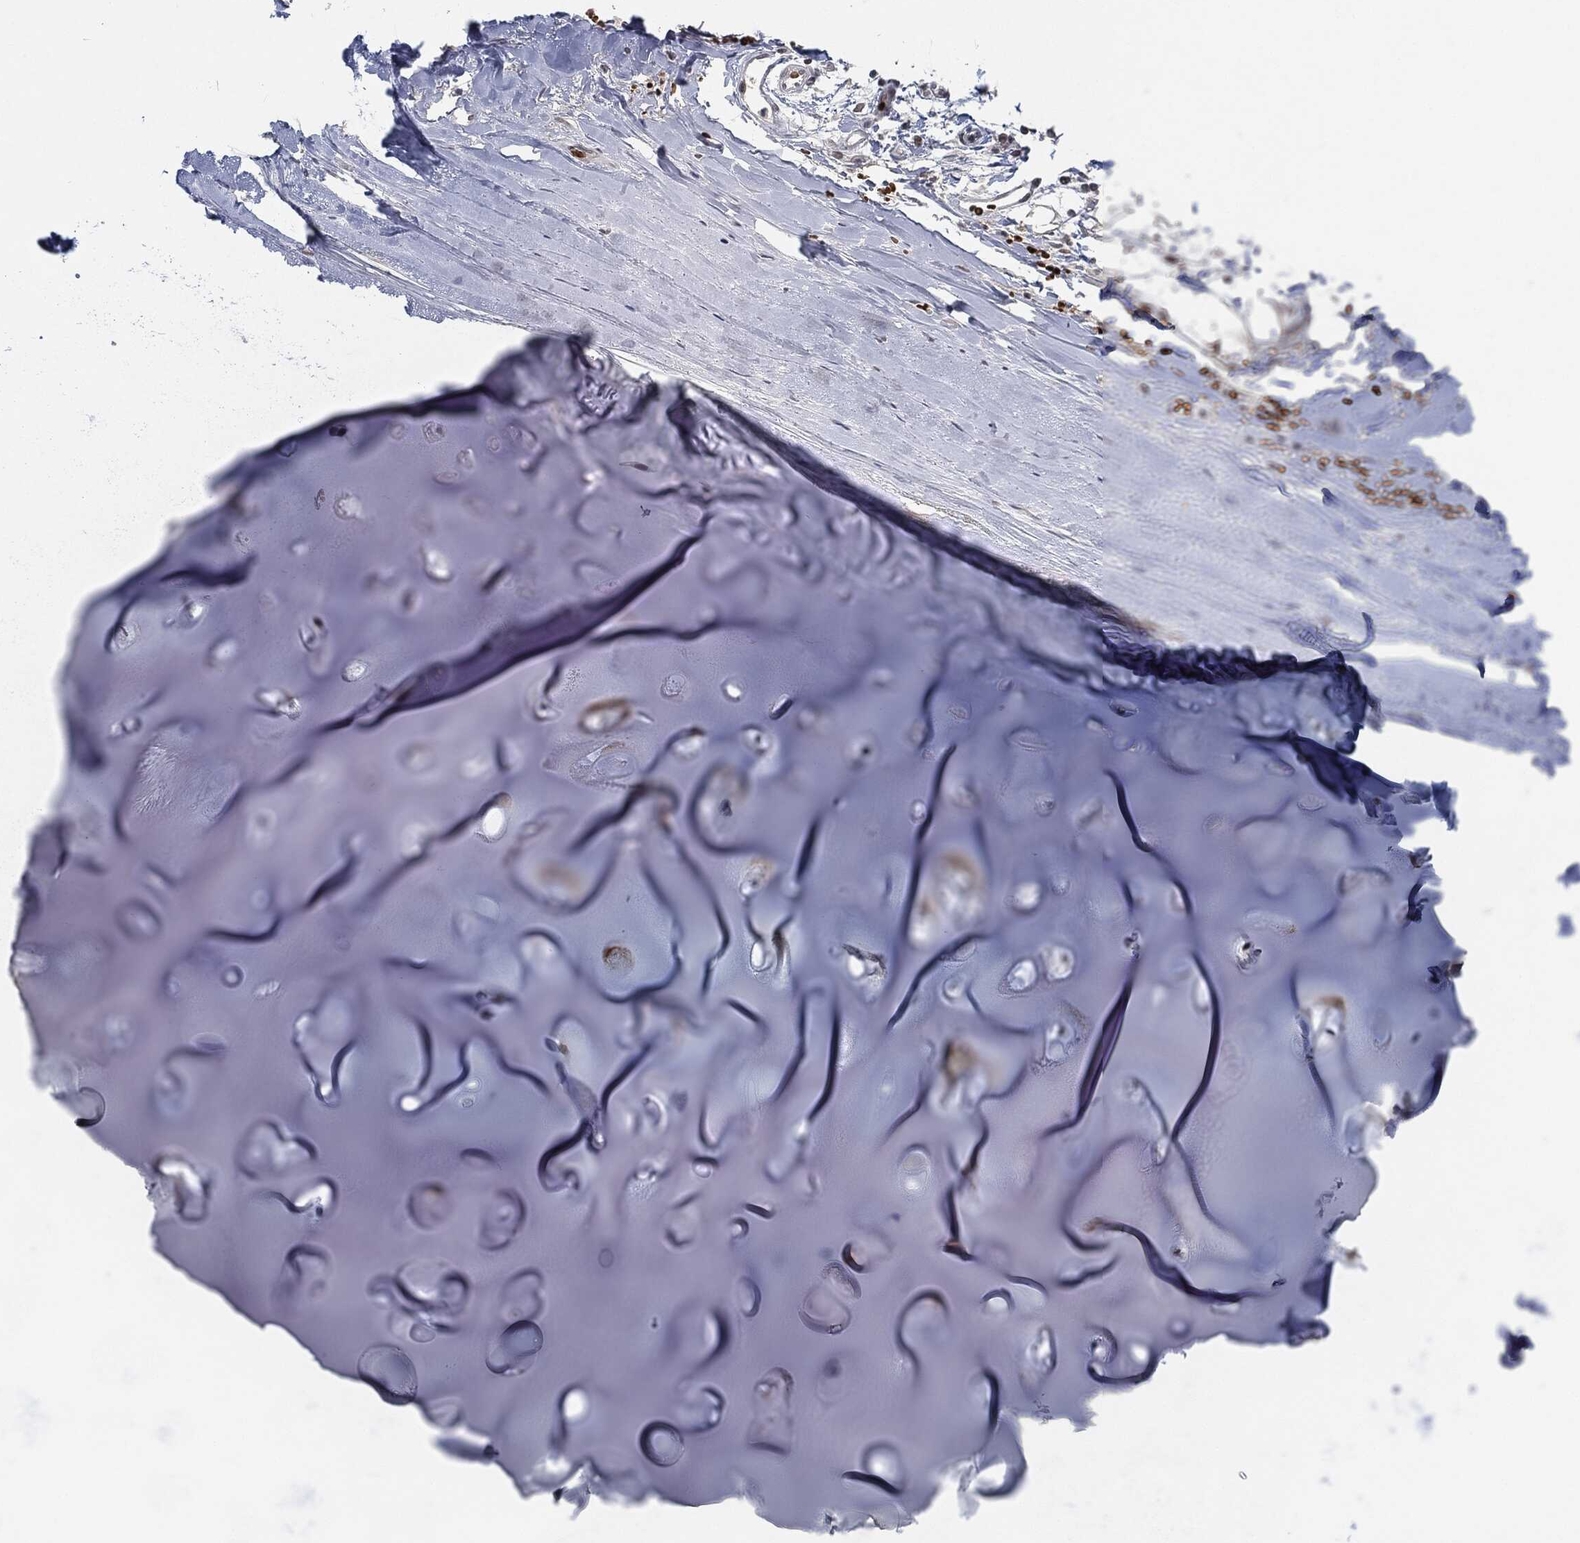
{"staining": {"intensity": "moderate", "quantity": ">75%", "location": "nuclear"}, "tissue": "adipose tissue", "cell_type": "Adipocytes", "image_type": "normal", "snomed": [{"axis": "morphology", "description": "Normal tissue, NOS"}, {"axis": "topography", "description": "Cartilage tissue"}], "caption": "Immunohistochemistry (IHC) image of unremarkable adipose tissue: adipose tissue stained using IHC displays medium levels of moderate protein expression localized specifically in the nuclear of adipocytes, appearing as a nuclear brown color.", "gene": "ANXA1", "patient": {"sex": "male", "age": 81}}